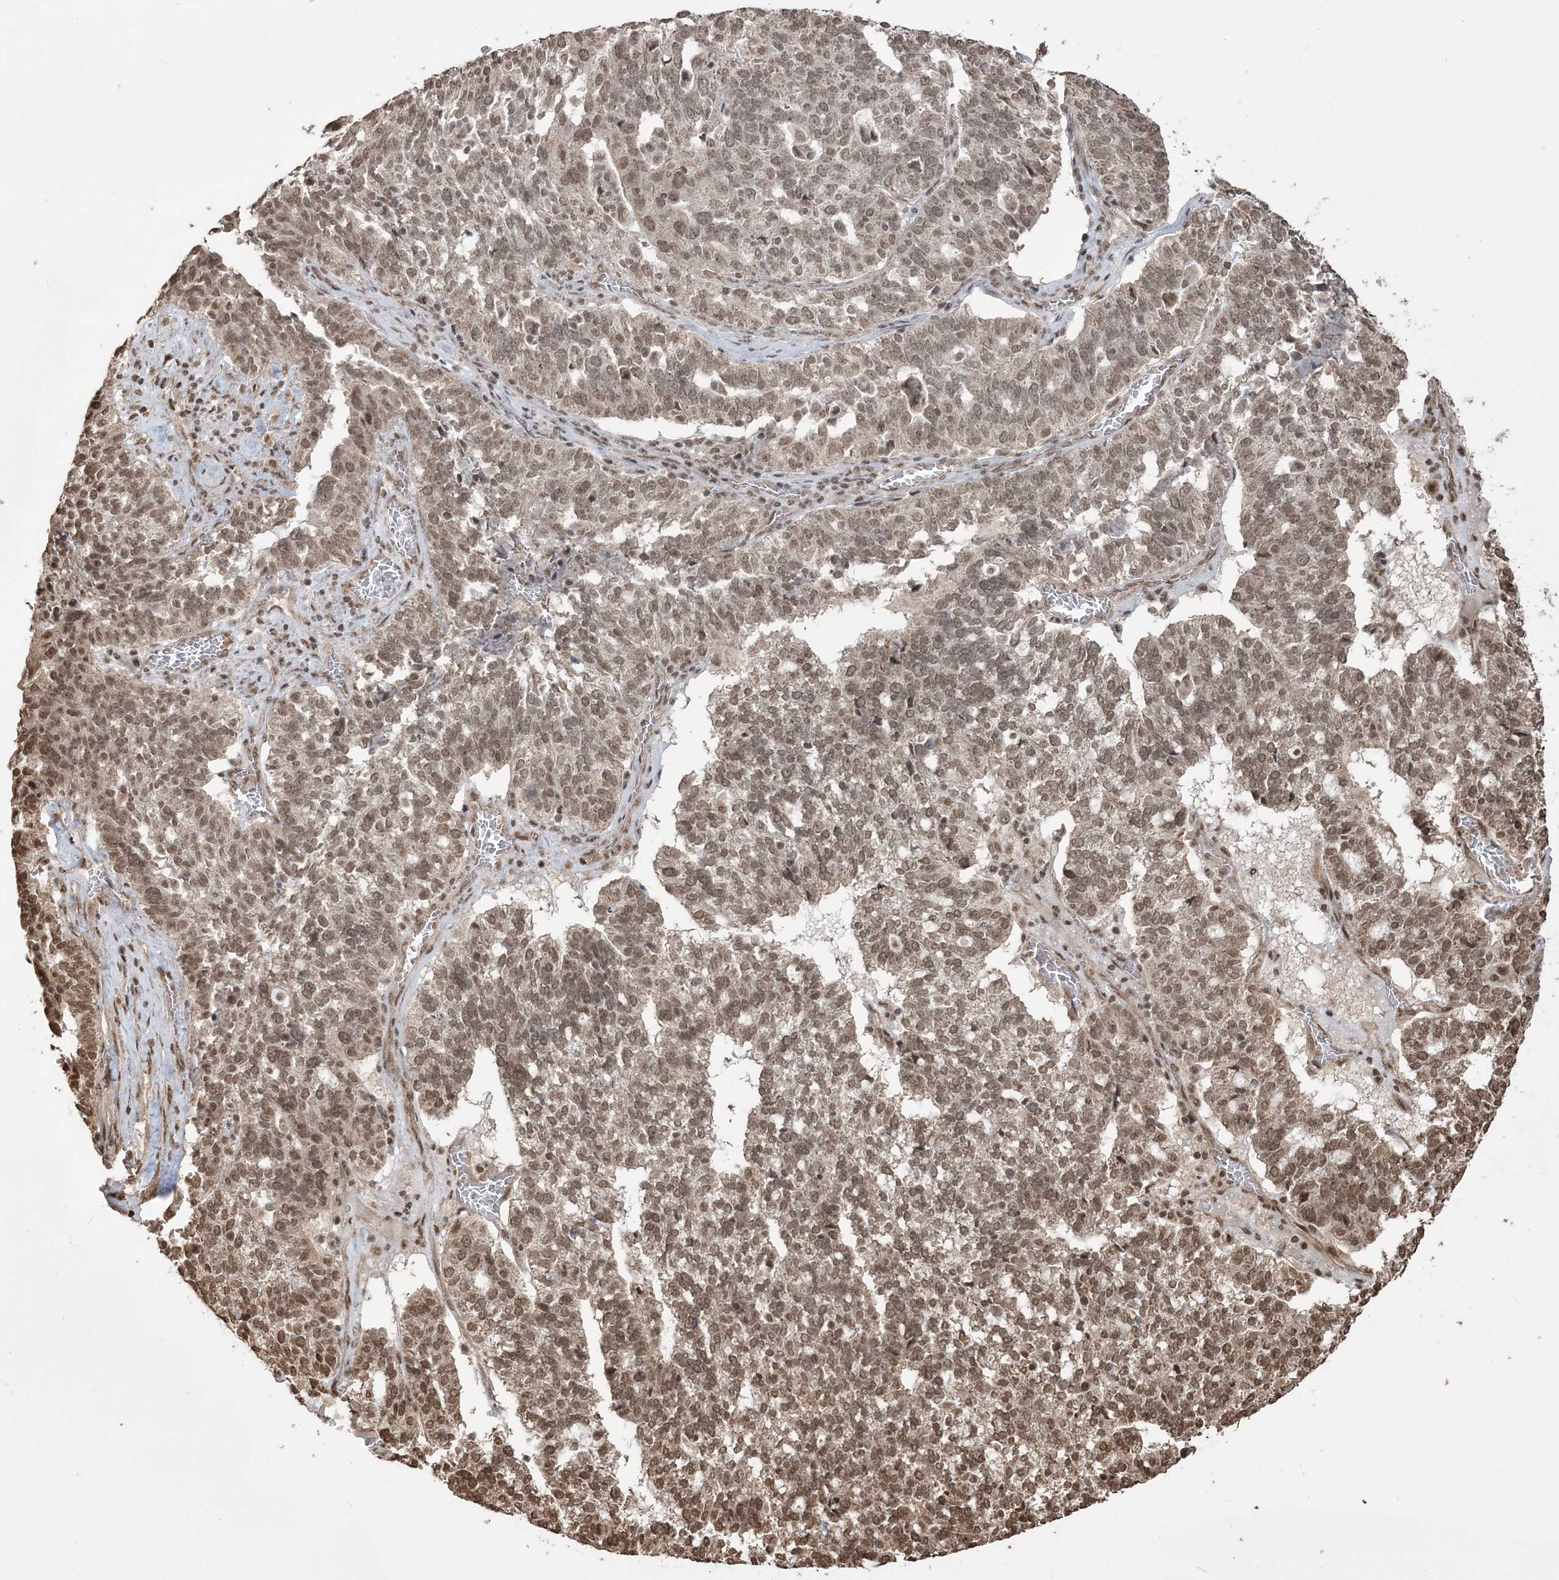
{"staining": {"intensity": "moderate", "quantity": ">75%", "location": "nuclear"}, "tissue": "ovarian cancer", "cell_type": "Tumor cells", "image_type": "cancer", "snomed": [{"axis": "morphology", "description": "Cystadenocarcinoma, serous, NOS"}, {"axis": "topography", "description": "Ovary"}], "caption": "Ovarian cancer stained with a protein marker shows moderate staining in tumor cells.", "gene": "ZNF839", "patient": {"sex": "female", "age": 59}}